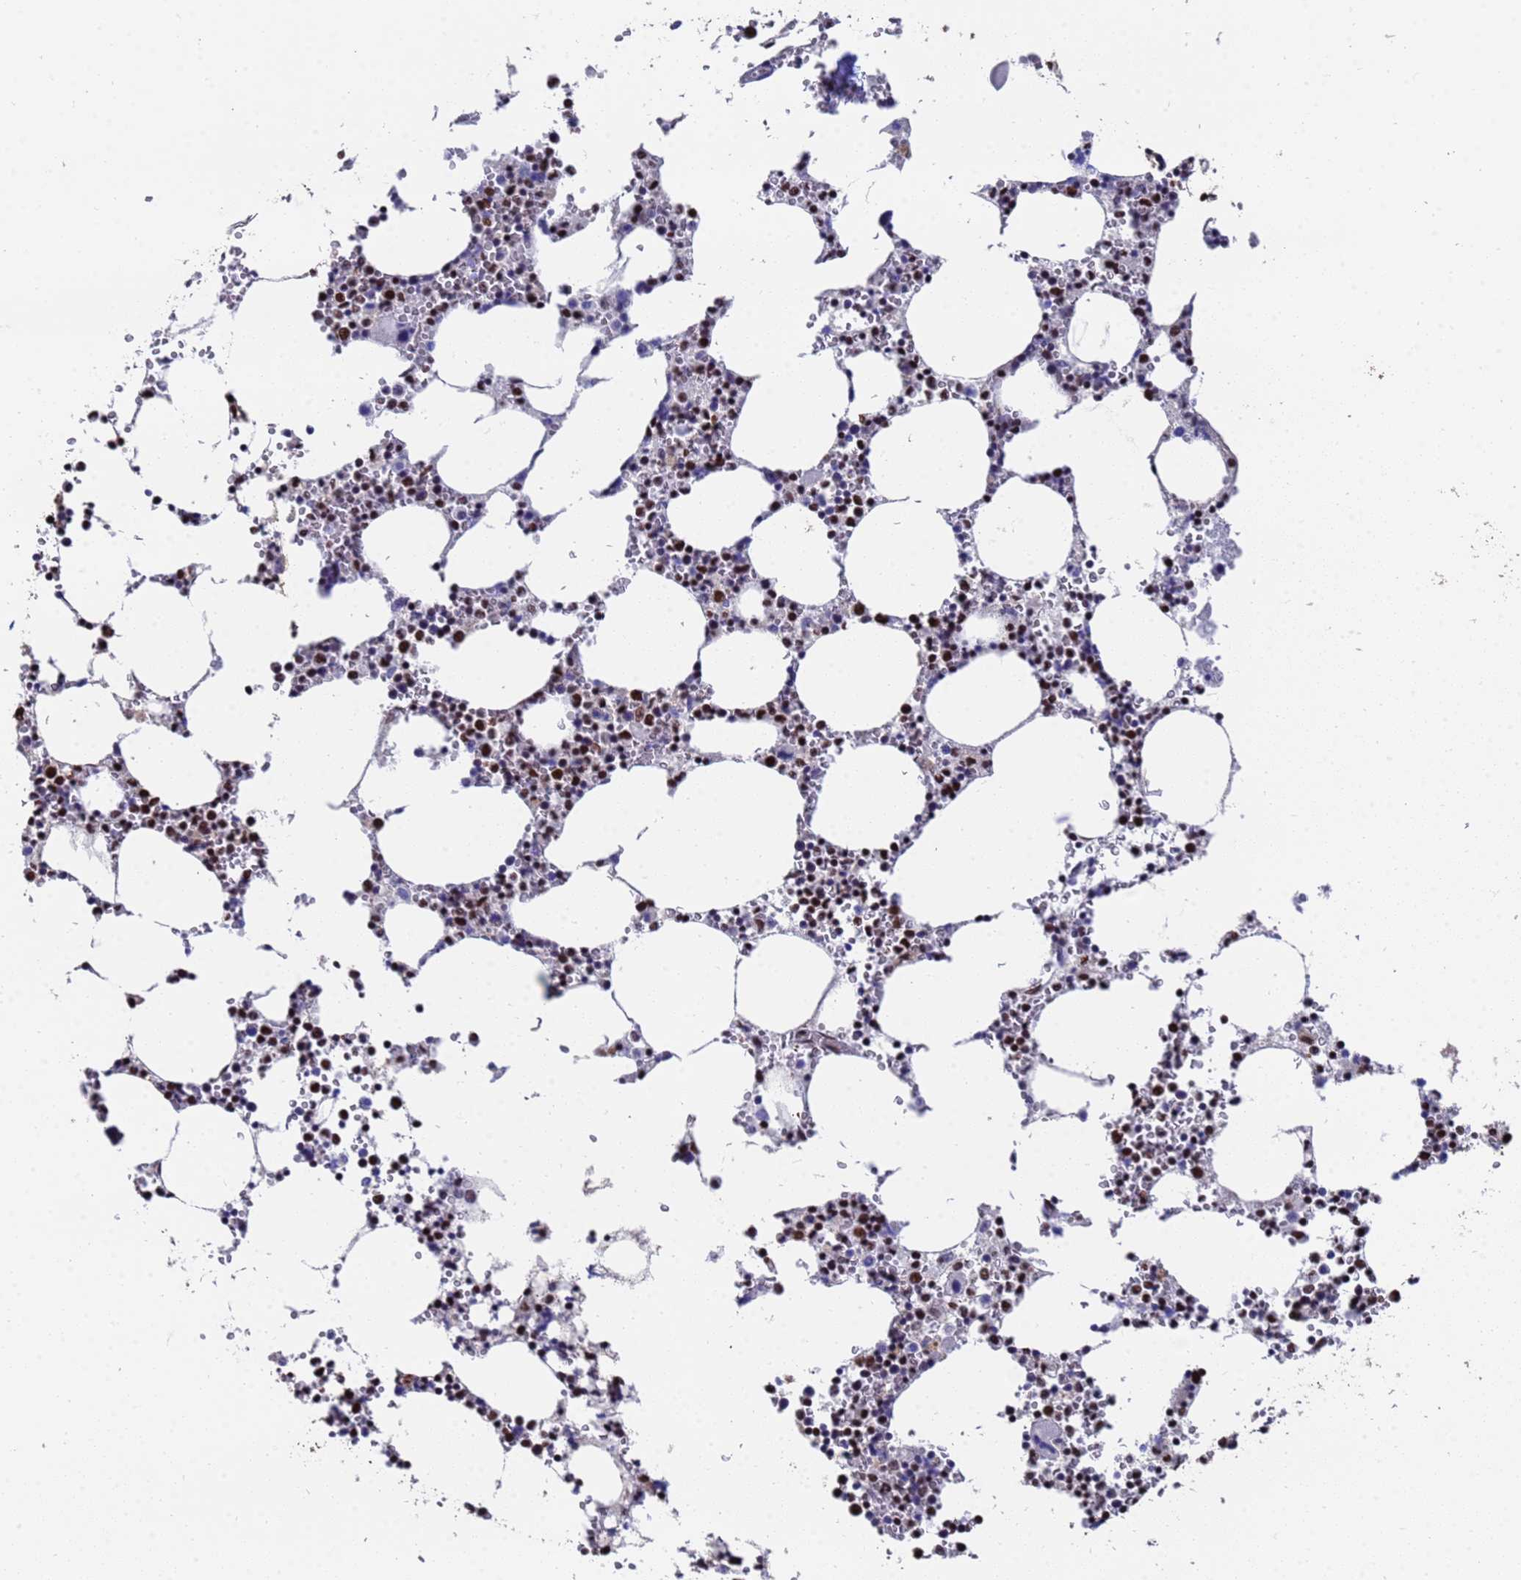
{"staining": {"intensity": "strong", "quantity": "25%-75%", "location": "nuclear"}, "tissue": "bone marrow", "cell_type": "Hematopoietic cells", "image_type": "normal", "snomed": [{"axis": "morphology", "description": "Normal tissue, NOS"}, {"axis": "topography", "description": "Bone marrow"}], "caption": "Bone marrow stained for a protein (brown) shows strong nuclear positive expression in approximately 25%-75% of hematopoietic cells.", "gene": "SF3B2", "patient": {"sex": "female", "age": 64}}